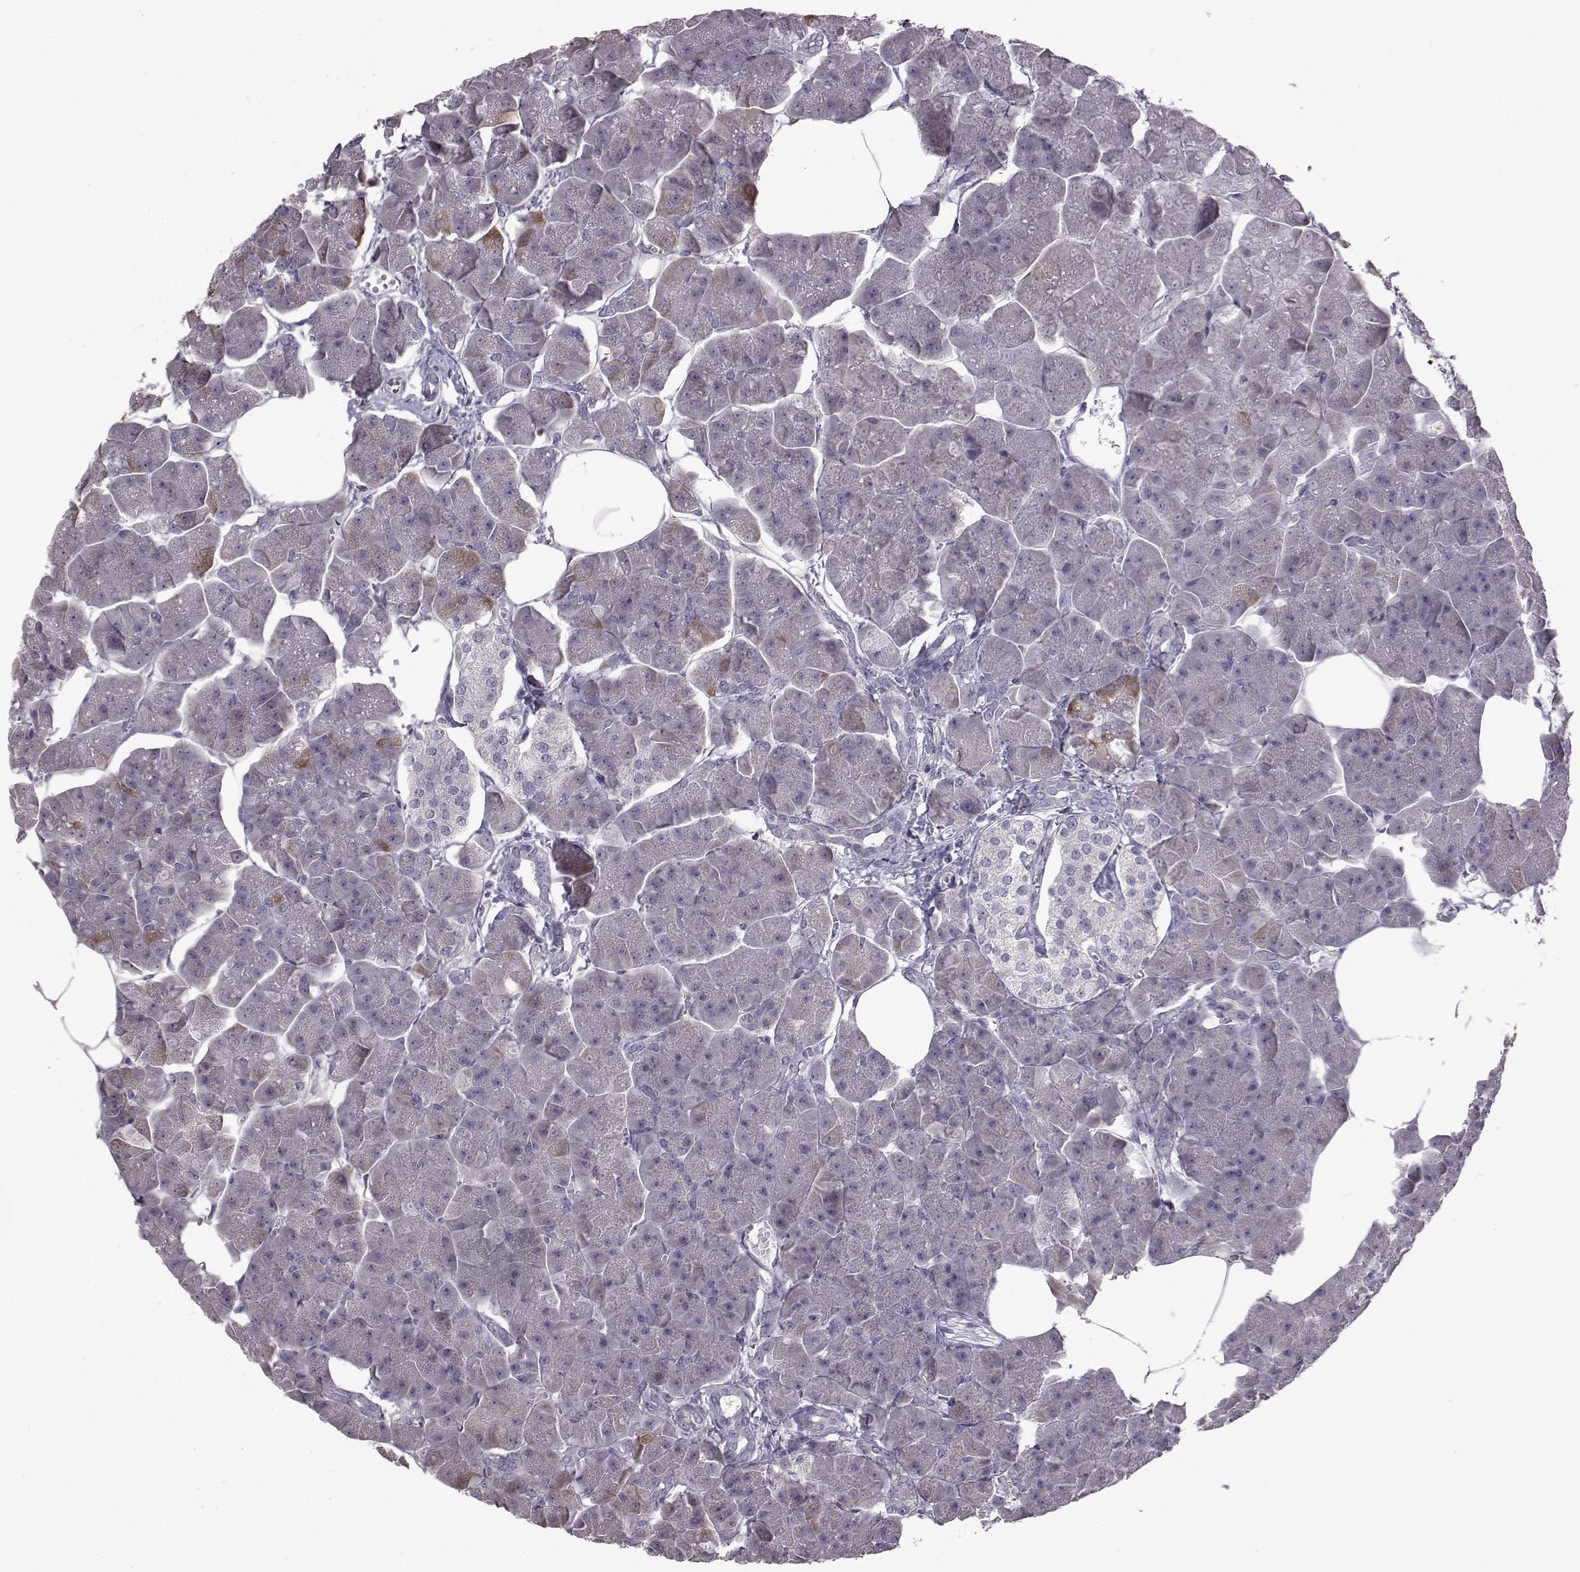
{"staining": {"intensity": "negative", "quantity": "none", "location": "none"}, "tissue": "pancreas", "cell_type": "Exocrine glandular cells", "image_type": "normal", "snomed": [{"axis": "morphology", "description": "Normal tissue, NOS"}, {"axis": "topography", "description": "Adipose tissue"}, {"axis": "topography", "description": "Pancreas"}, {"axis": "topography", "description": "Peripheral nerve tissue"}], "caption": "Benign pancreas was stained to show a protein in brown. There is no significant expression in exocrine glandular cells.", "gene": "ADGRG2", "patient": {"sex": "female", "age": 58}}